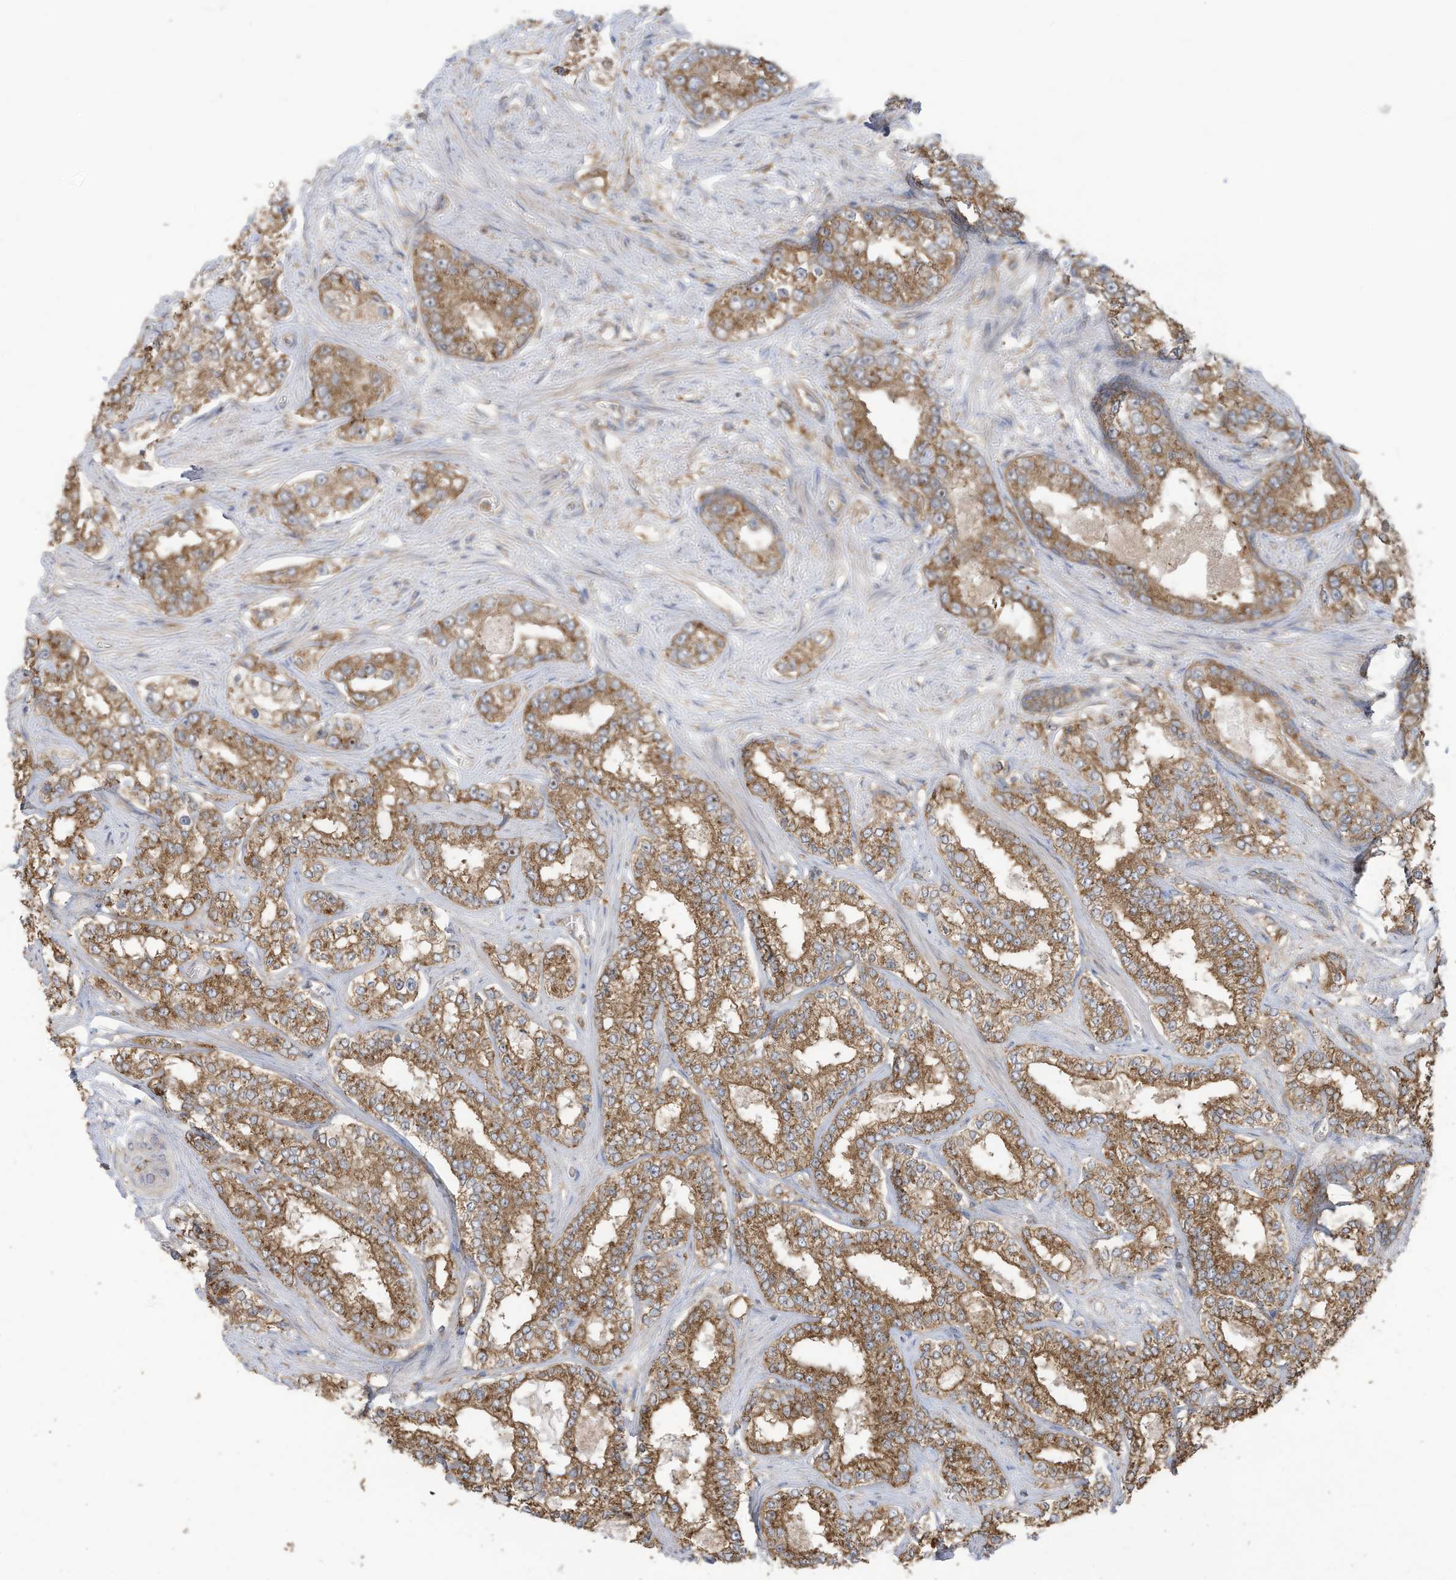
{"staining": {"intensity": "moderate", "quantity": ">75%", "location": "cytoplasmic/membranous"}, "tissue": "prostate cancer", "cell_type": "Tumor cells", "image_type": "cancer", "snomed": [{"axis": "morphology", "description": "Normal tissue, NOS"}, {"axis": "morphology", "description": "Adenocarcinoma, High grade"}, {"axis": "topography", "description": "Prostate"}], "caption": "Approximately >75% of tumor cells in prostate cancer (high-grade adenocarcinoma) exhibit moderate cytoplasmic/membranous protein staining as visualized by brown immunohistochemical staining.", "gene": "CGAS", "patient": {"sex": "male", "age": 83}}